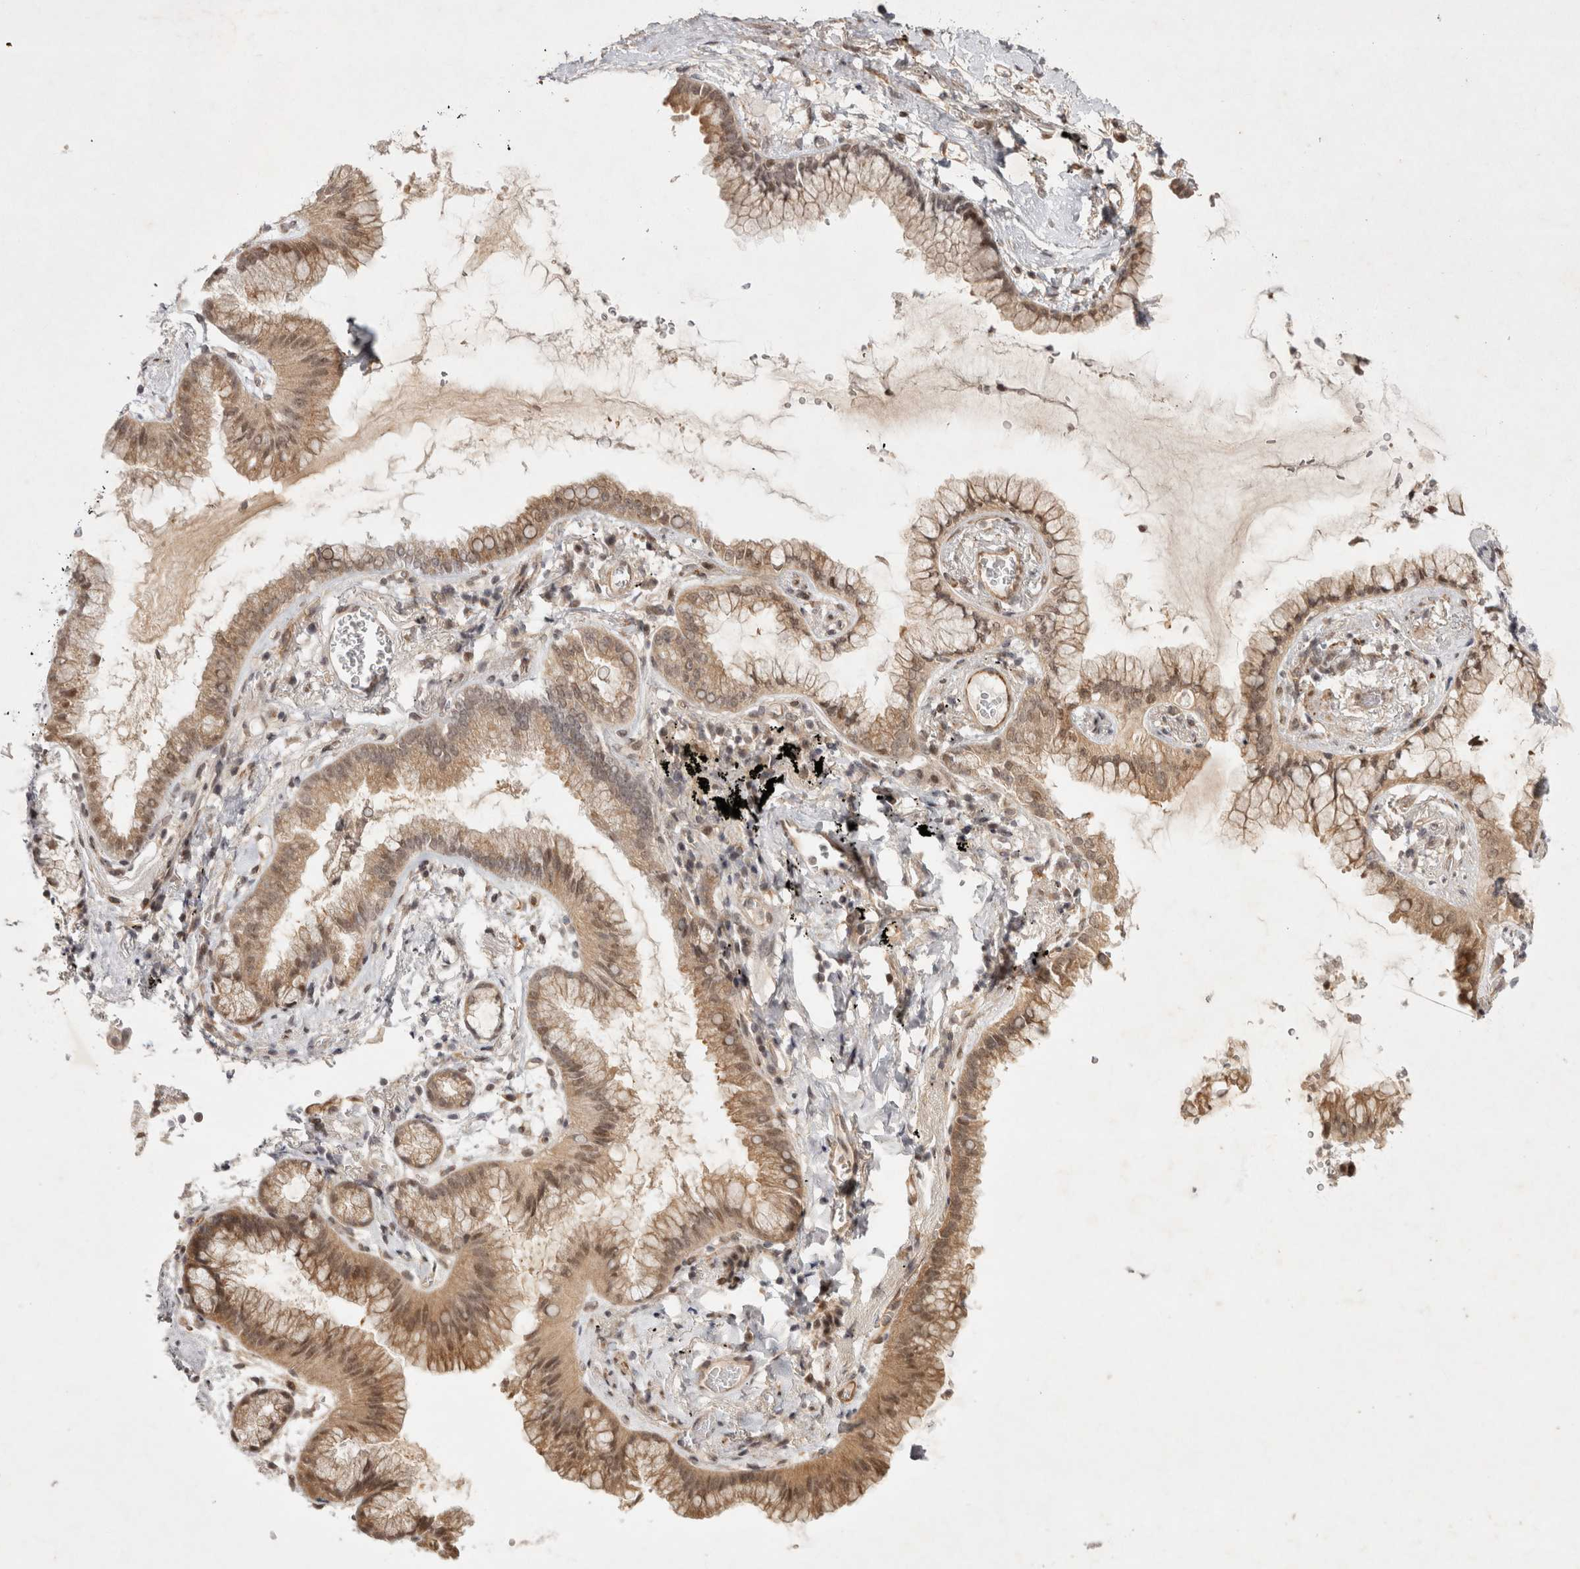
{"staining": {"intensity": "moderate", "quantity": ">75%", "location": "cytoplasmic/membranous,nuclear"}, "tissue": "lung cancer", "cell_type": "Tumor cells", "image_type": "cancer", "snomed": [{"axis": "morphology", "description": "Adenocarcinoma, NOS"}, {"axis": "topography", "description": "Lung"}], "caption": "The micrograph reveals immunohistochemical staining of adenocarcinoma (lung). There is moderate cytoplasmic/membranous and nuclear staining is appreciated in about >75% of tumor cells. (DAB (3,3'-diaminobenzidine) = brown stain, brightfield microscopy at high magnification).", "gene": "ZNF318", "patient": {"sex": "female", "age": 70}}